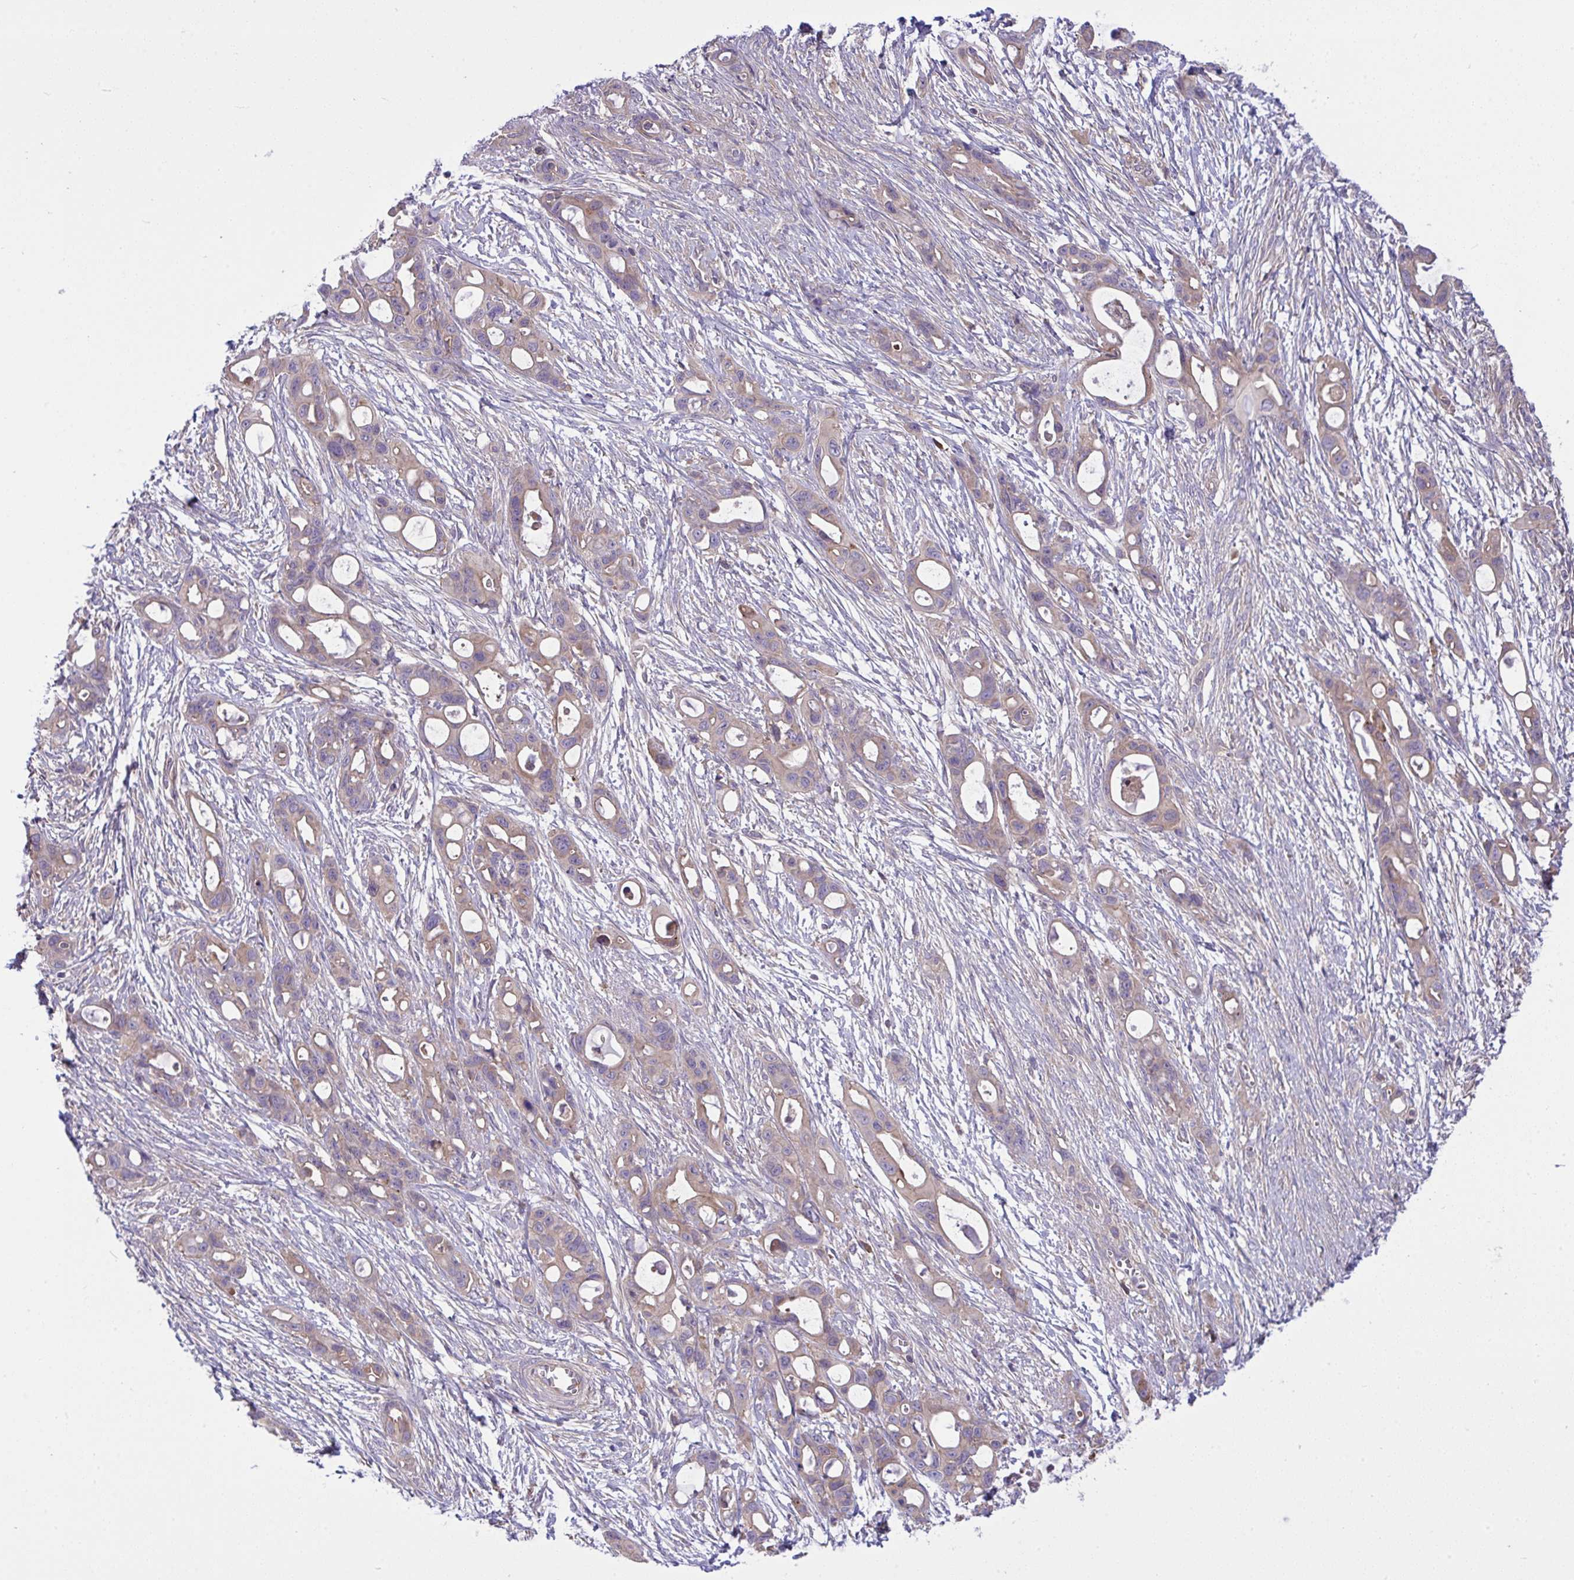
{"staining": {"intensity": "weak", "quantity": "25%-75%", "location": "cytoplasmic/membranous"}, "tissue": "ovarian cancer", "cell_type": "Tumor cells", "image_type": "cancer", "snomed": [{"axis": "morphology", "description": "Cystadenocarcinoma, mucinous, NOS"}, {"axis": "topography", "description": "Ovary"}], "caption": "Mucinous cystadenocarcinoma (ovarian) tissue reveals weak cytoplasmic/membranous staining in about 25%-75% of tumor cells, visualized by immunohistochemistry.", "gene": "GRB14", "patient": {"sex": "female", "age": 70}}